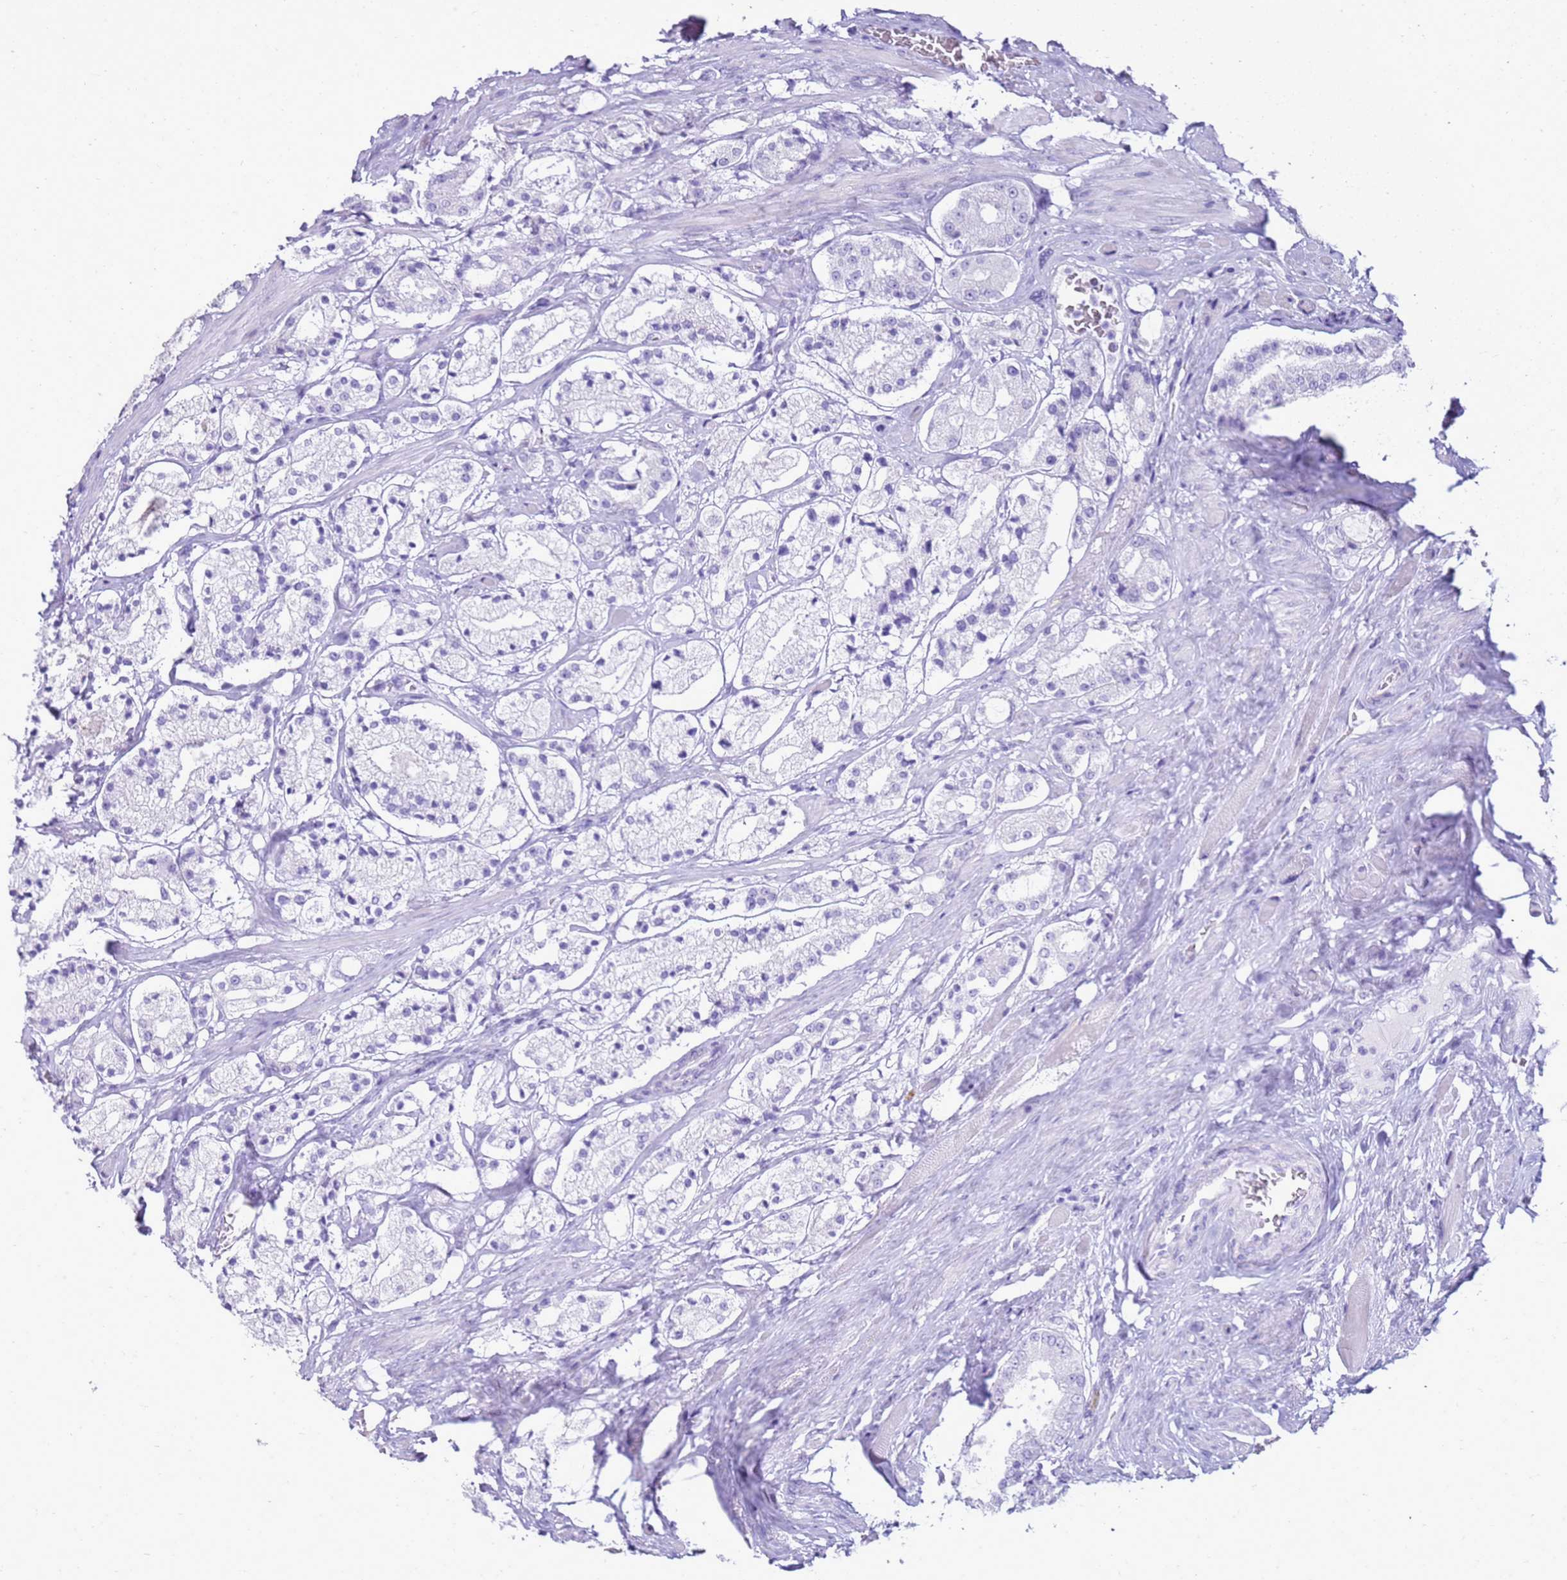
{"staining": {"intensity": "negative", "quantity": "none", "location": "none"}, "tissue": "prostate cancer", "cell_type": "Tumor cells", "image_type": "cancer", "snomed": [{"axis": "morphology", "description": "Adenocarcinoma, High grade"}, {"axis": "topography", "description": "Prostate"}], "caption": "Immunohistochemistry (IHC) micrograph of human prostate cancer stained for a protein (brown), which exhibits no staining in tumor cells. (Brightfield microscopy of DAB immunohistochemistry at high magnification).", "gene": "CA8", "patient": {"sex": "male", "age": 64}}